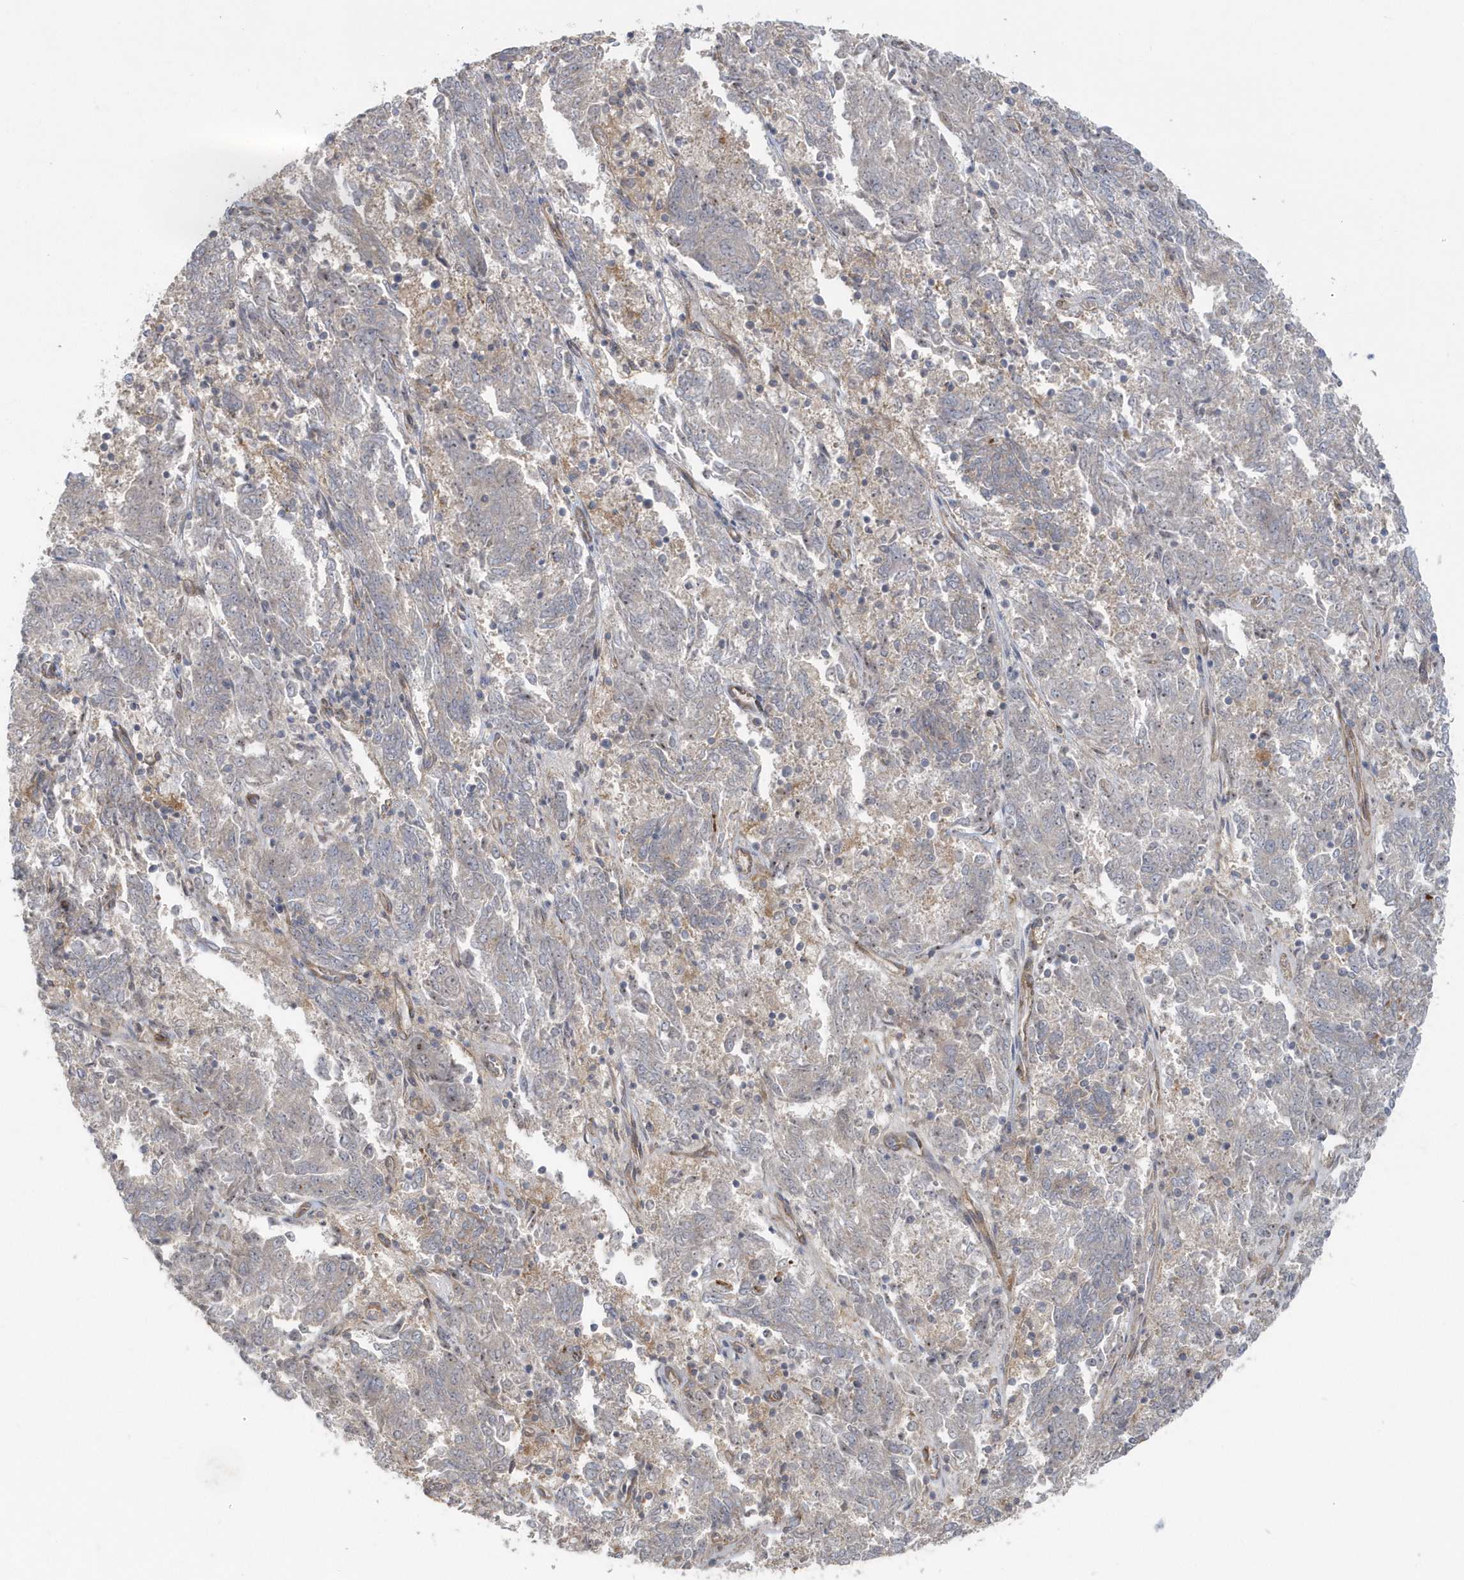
{"staining": {"intensity": "weak", "quantity": "<25%", "location": "cytoplasmic/membranous"}, "tissue": "endometrial cancer", "cell_type": "Tumor cells", "image_type": "cancer", "snomed": [{"axis": "morphology", "description": "Adenocarcinoma, NOS"}, {"axis": "topography", "description": "Endometrium"}], "caption": "DAB (3,3'-diaminobenzidine) immunohistochemical staining of endometrial cancer shows no significant positivity in tumor cells.", "gene": "ACTR1A", "patient": {"sex": "female", "age": 80}}